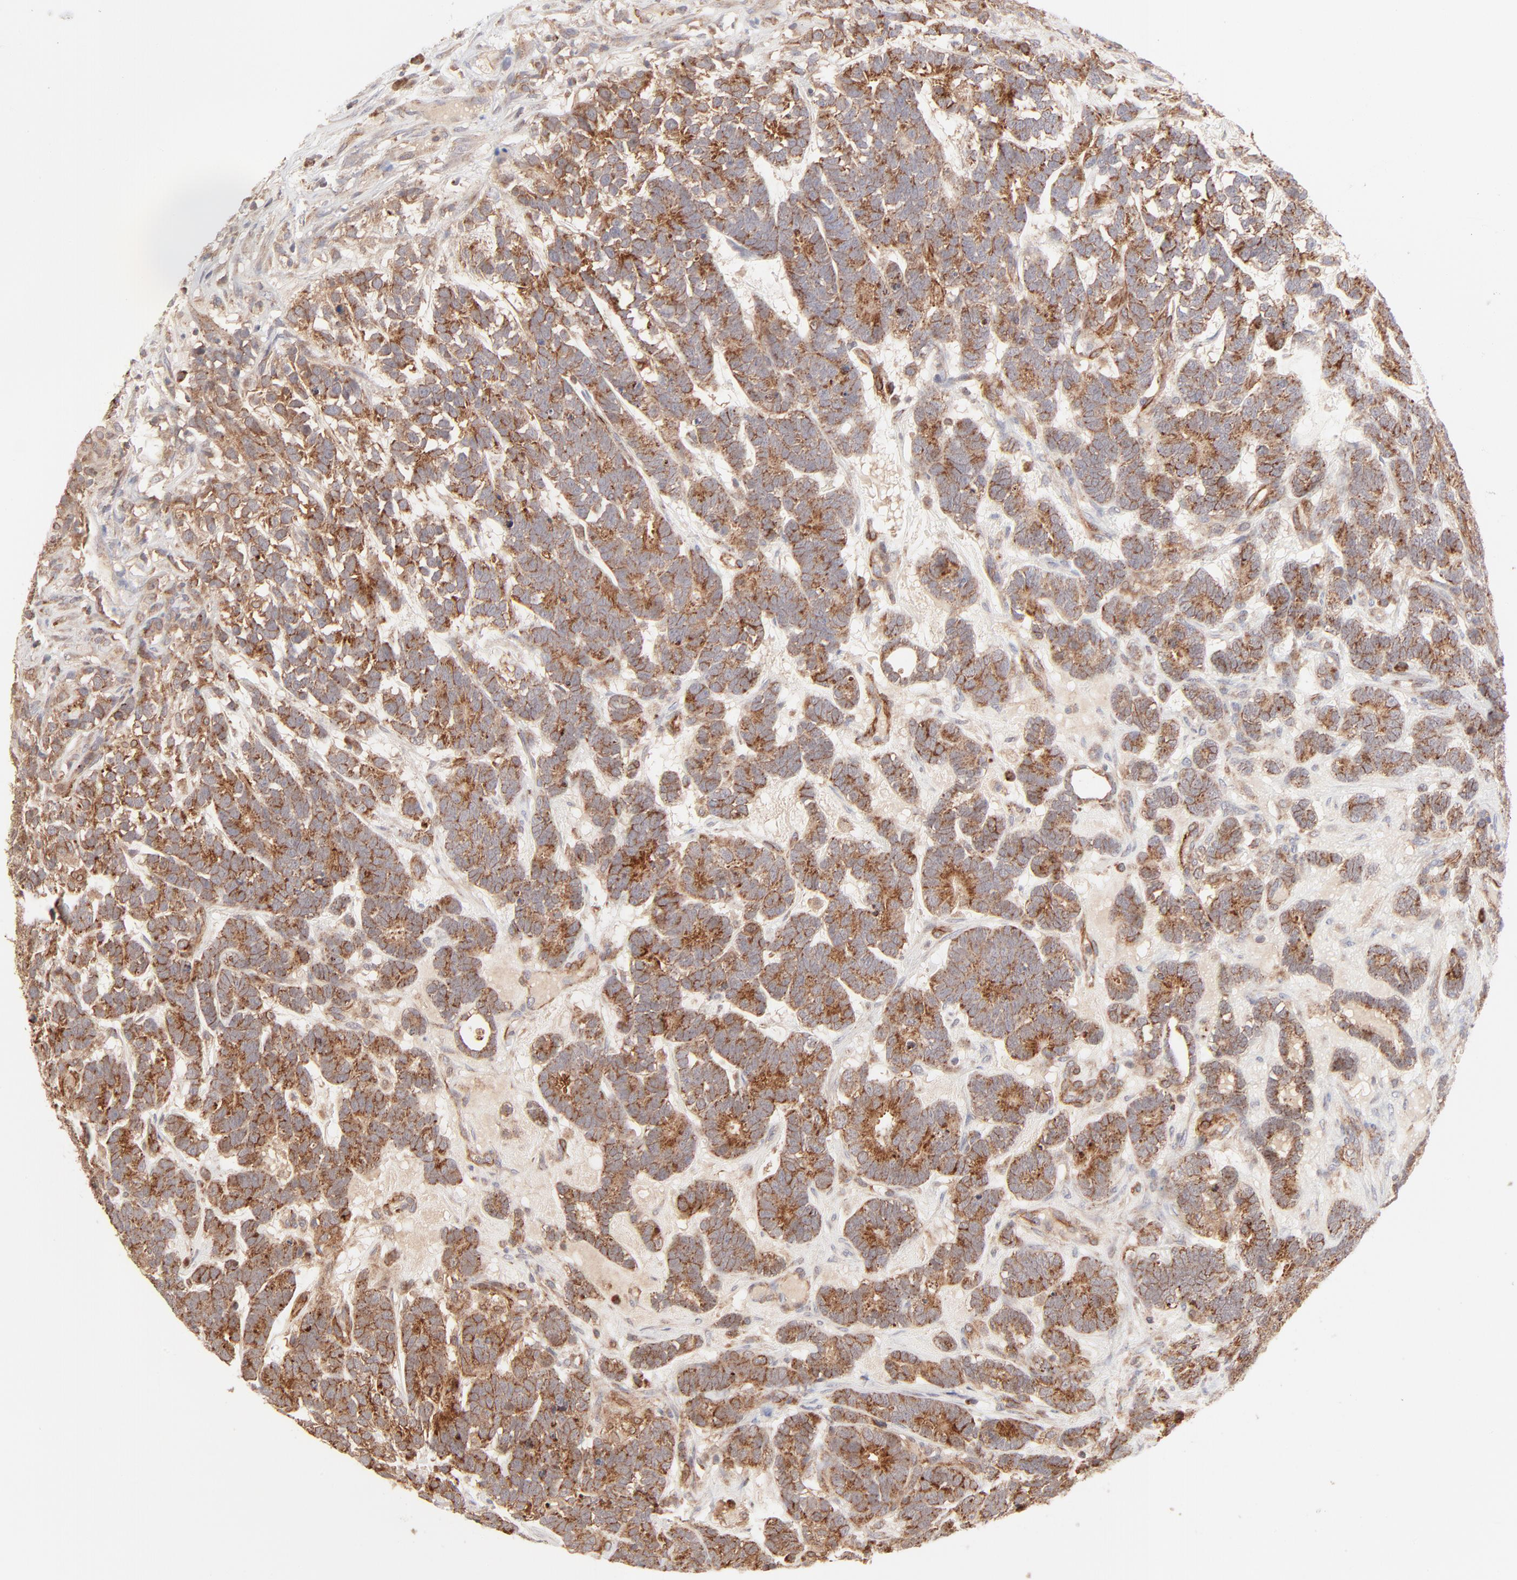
{"staining": {"intensity": "strong", "quantity": ">75%", "location": "cytoplasmic/membranous"}, "tissue": "testis cancer", "cell_type": "Tumor cells", "image_type": "cancer", "snomed": [{"axis": "morphology", "description": "Carcinoma, Embryonal, NOS"}, {"axis": "topography", "description": "Testis"}], "caption": "This photomicrograph shows IHC staining of human testis cancer, with high strong cytoplasmic/membranous staining in about >75% of tumor cells.", "gene": "CSPG4", "patient": {"sex": "male", "age": 26}}